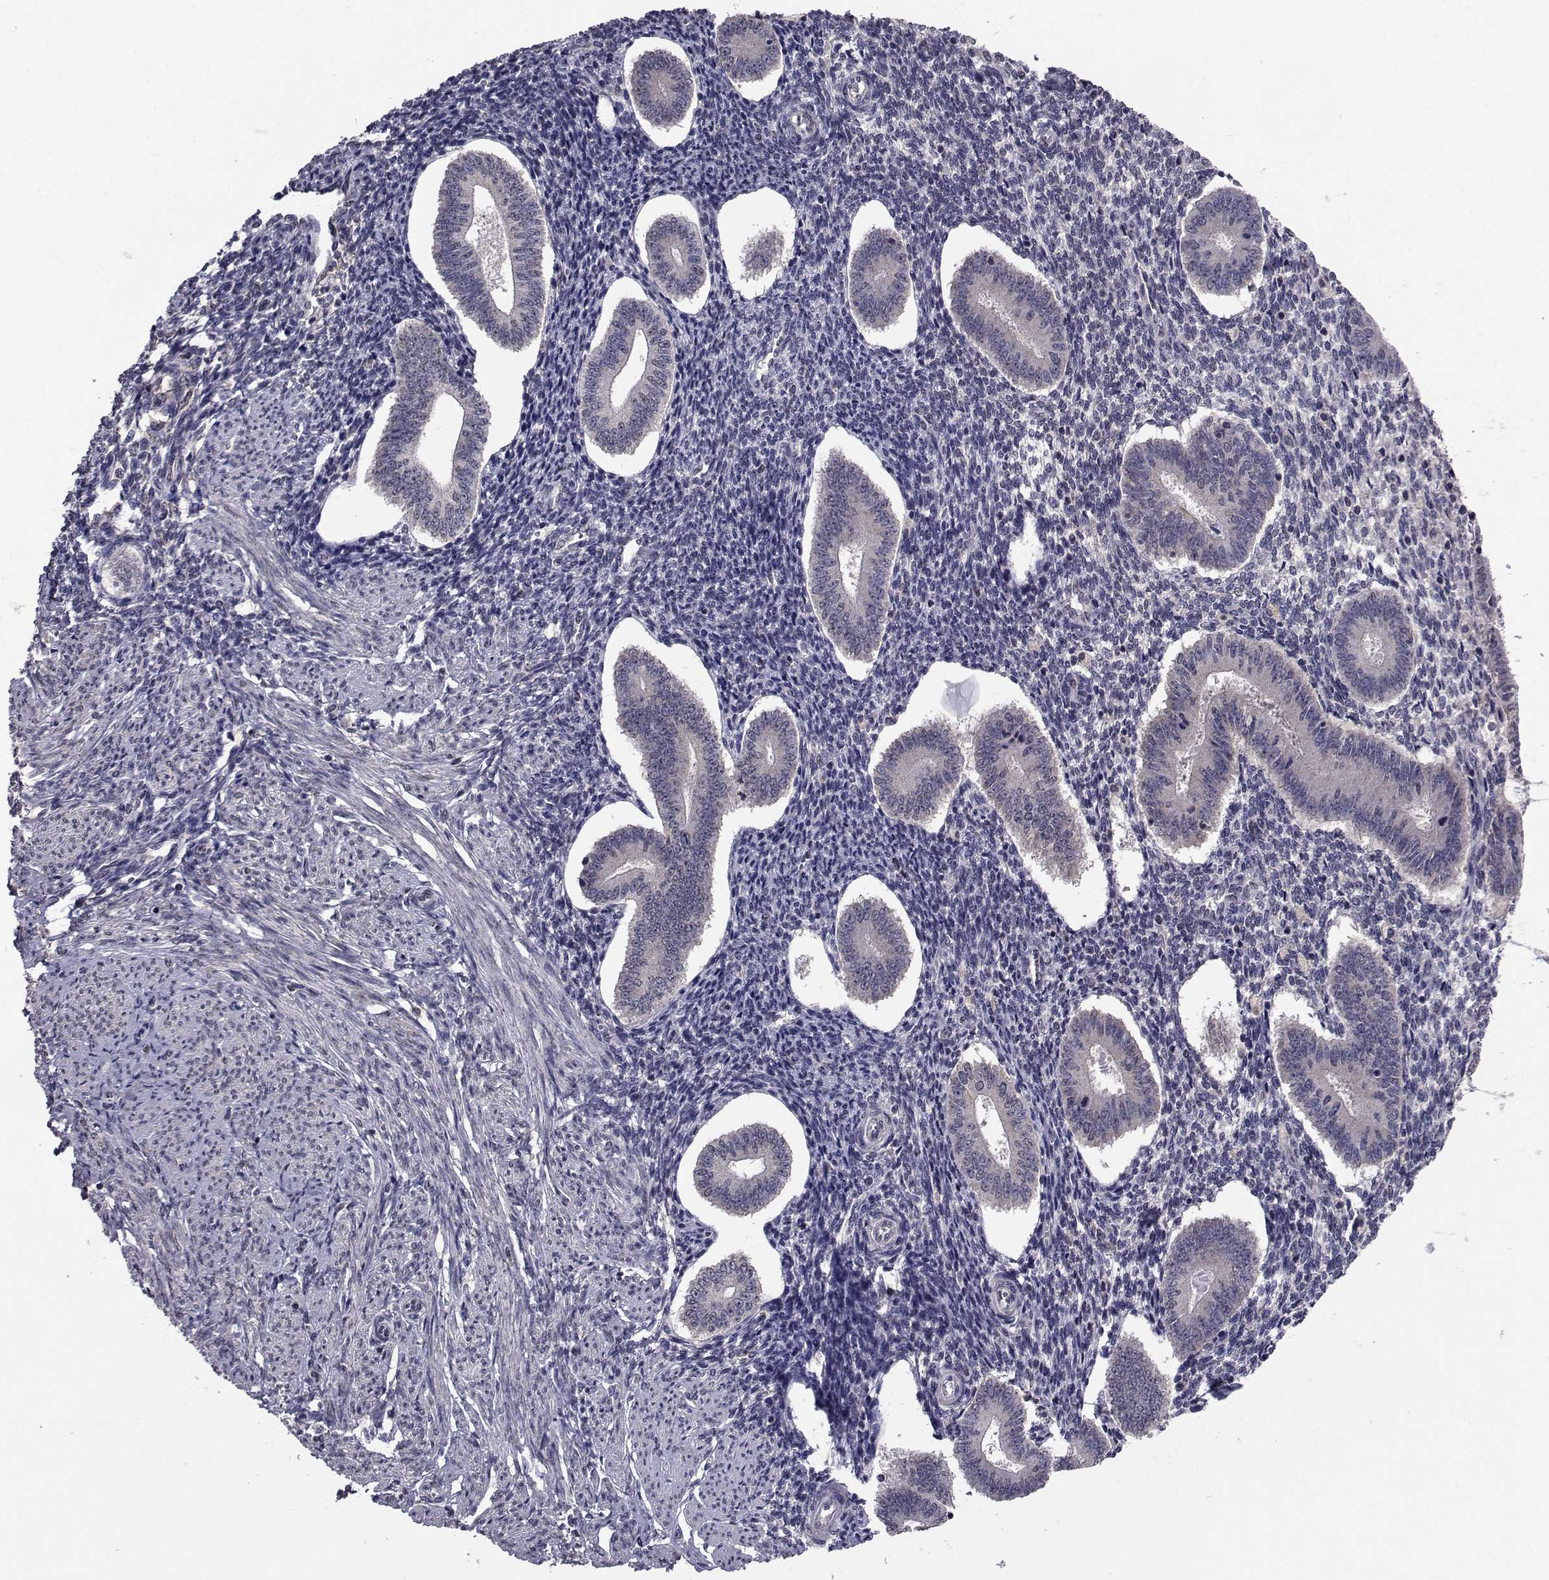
{"staining": {"intensity": "negative", "quantity": "none", "location": "none"}, "tissue": "endometrium", "cell_type": "Cells in endometrial stroma", "image_type": "normal", "snomed": [{"axis": "morphology", "description": "Normal tissue, NOS"}, {"axis": "topography", "description": "Endometrium"}], "caption": "Immunohistochemistry micrograph of normal human endometrium stained for a protein (brown), which exhibits no positivity in cells in endometrial stroma.", "gene": "CYP2S1", "patient": {"sex": "female", "age": 40}}